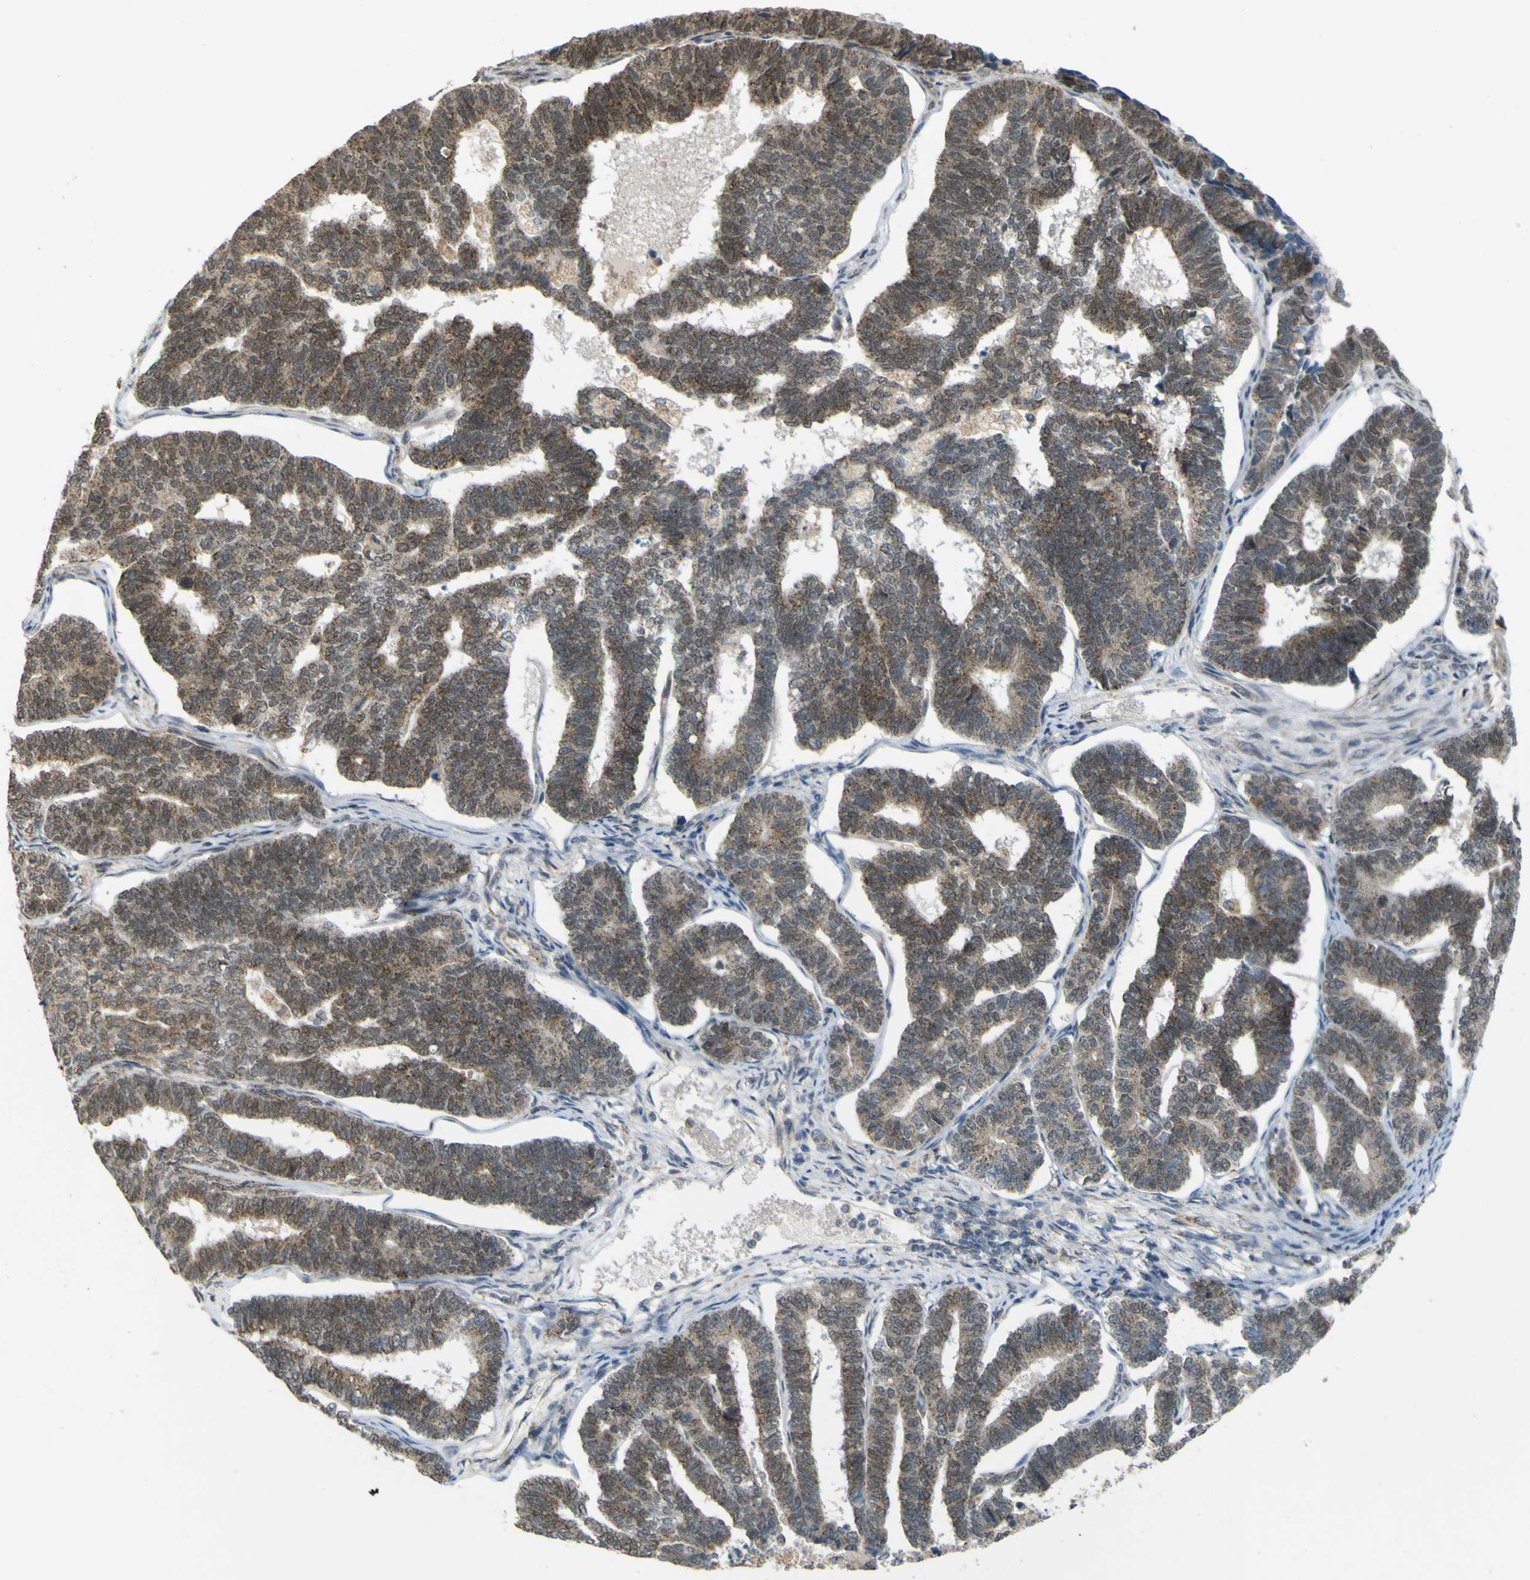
{"staining": {"intensity": "moderate", "quantity": ">75%", "location": "cytoplasmic/membranous"}, "tissue": "endometrial cancer", "cell_type": "Tumor cells", "image_type": "cancer", "snomed": [{"axis": "morphology", "description": "Adenocarcinoma, NOS"}, {"axis": "topography", "description": "Endometrium"}], "caption": "An IHC histopathology image of tumor tissue is shown. Protein staining in brown labels moderate cytoplasmic/membranous positivity in endometrial cancer within tumor cells. (DAB (3,3'-diaminobenzidine) IHC with brightfield microscopy, high magnification).", "gene": "ACBD5", "patient": {"sex": "female", "age": 70}}